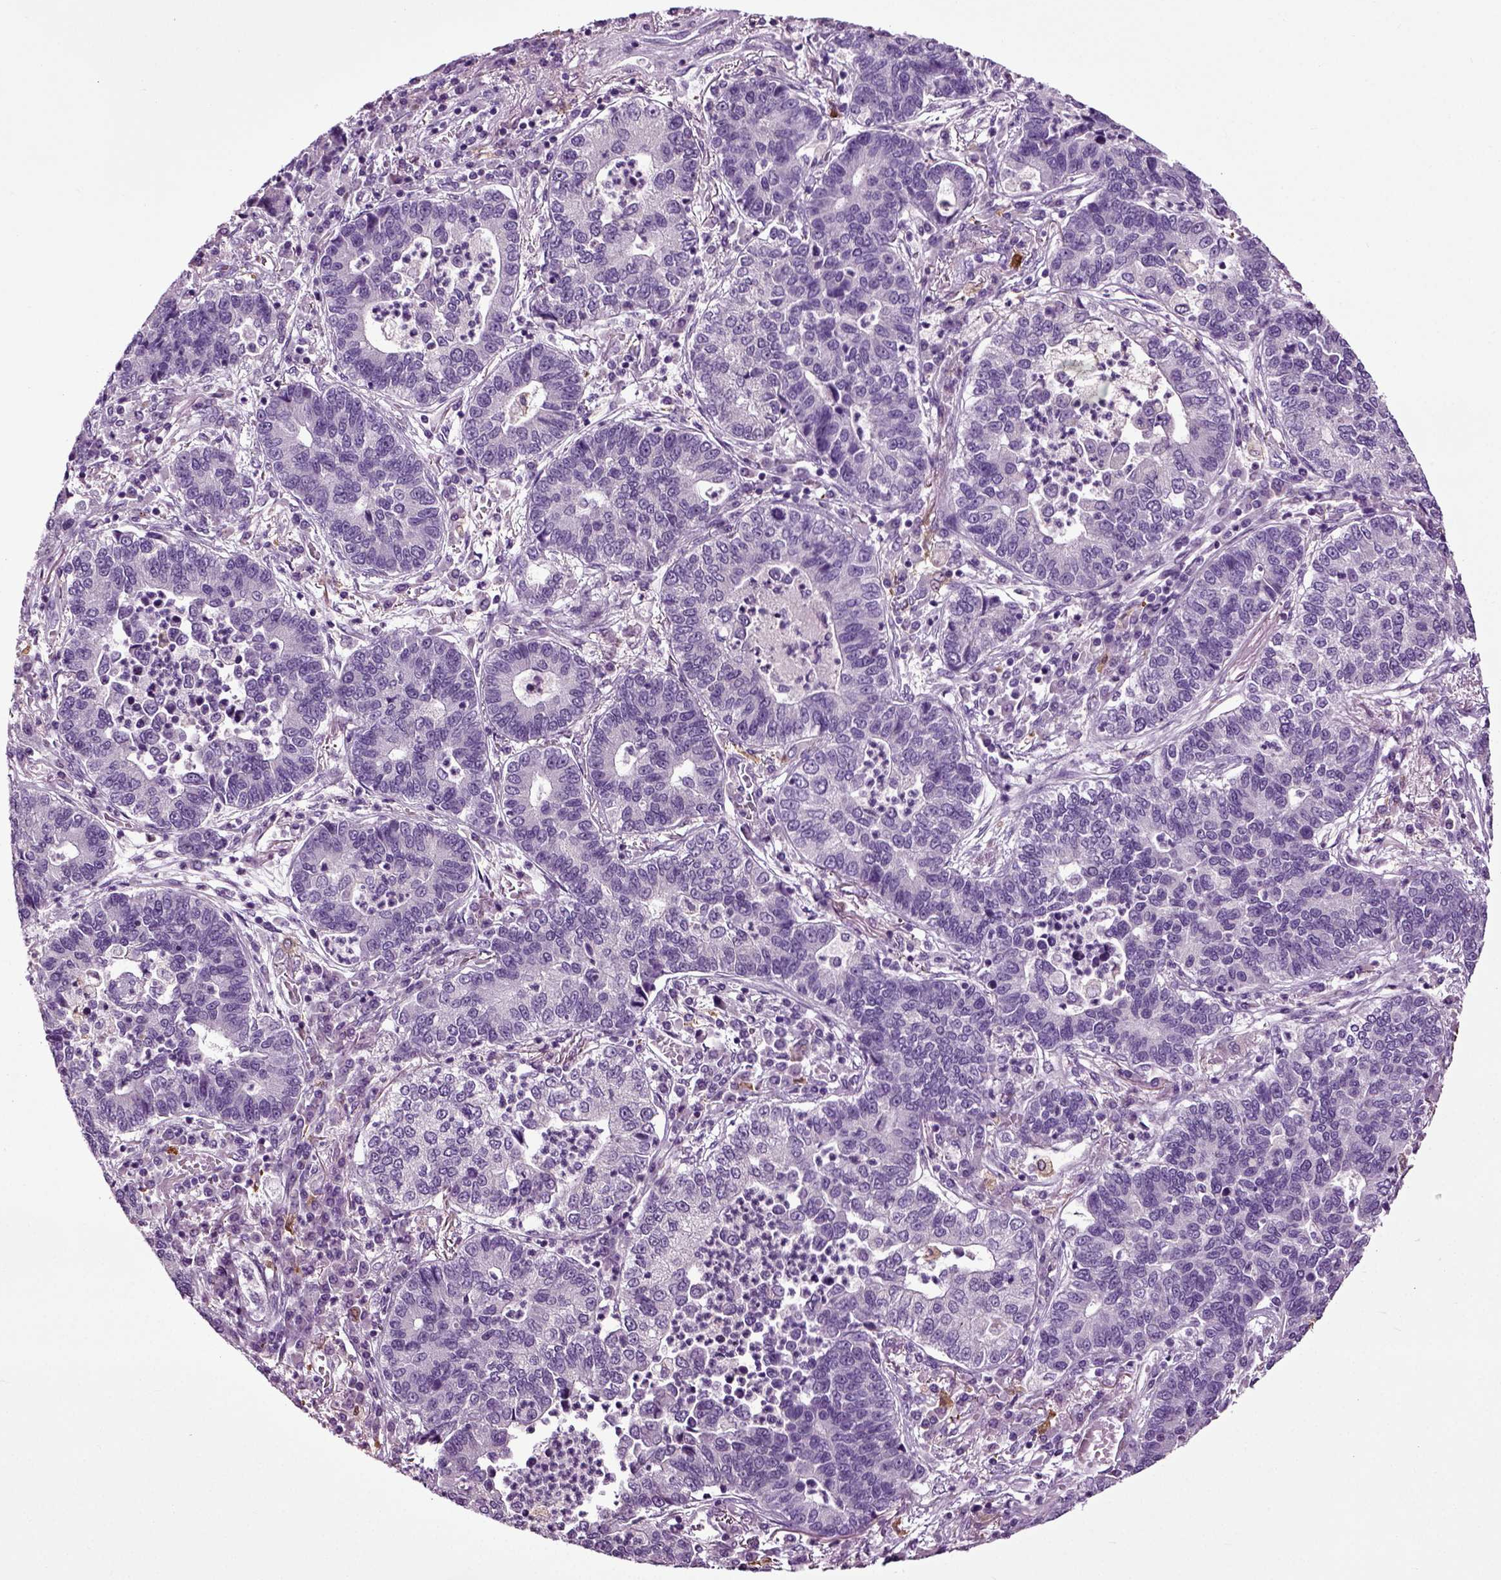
{"staining": {"intensity": "negative", "quantity": "none", "location": "none"}, "tissue": "lung cancer", "cell_type": "Tumor cells", "image_type": "cancer", "snomed": [{"axis": "morphology", "description": "Adenocarcinoma, NOS"}, {"axis": "topography", "description": "Lung"}], "caption": "The image reveals no staining of tumor cells in lung cancer (adenocarcinoma).", "gene": "DNAH10", "patient": {"sex": "female", "age": 57}}